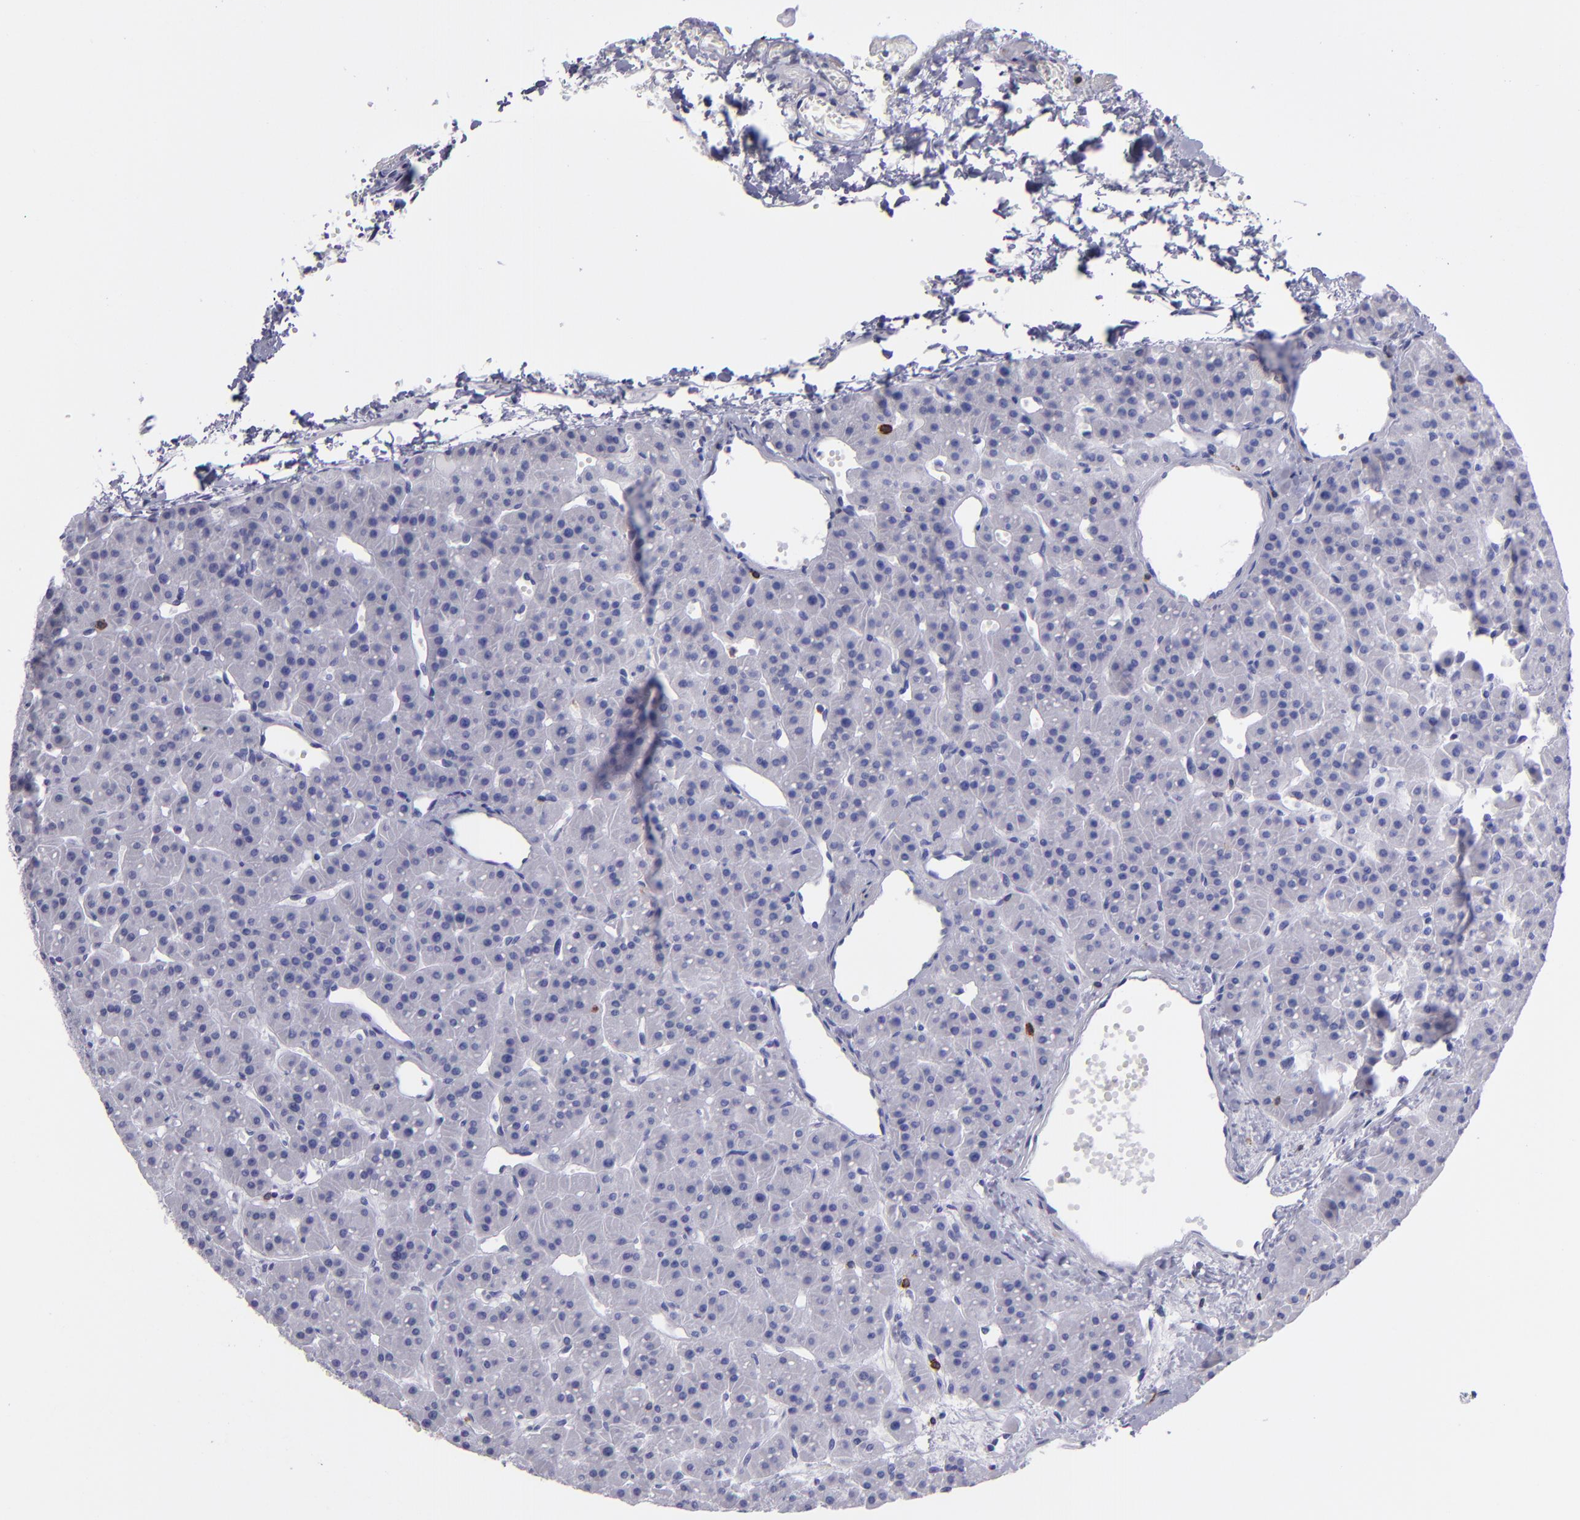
{"staining": {"intensity": "negative", "quantity": "none", "location": "none"}, "tissue": "parathyroid gland", "cell_type": "Glandular cells", "image_type": "normal", "snomed": [{"axis": "morphology", "description": "Normal tissue, NOS"}, {"axis": "topography", "description": "Parathyroid gland"}], "caption": "Immunohistochemistry histopathology image of benign parathyroid gland stained for a protein (brown), which reveals no staining in glandular cells.", "gene": "CD6", "patient": {"sex": "female", "age": 76}}